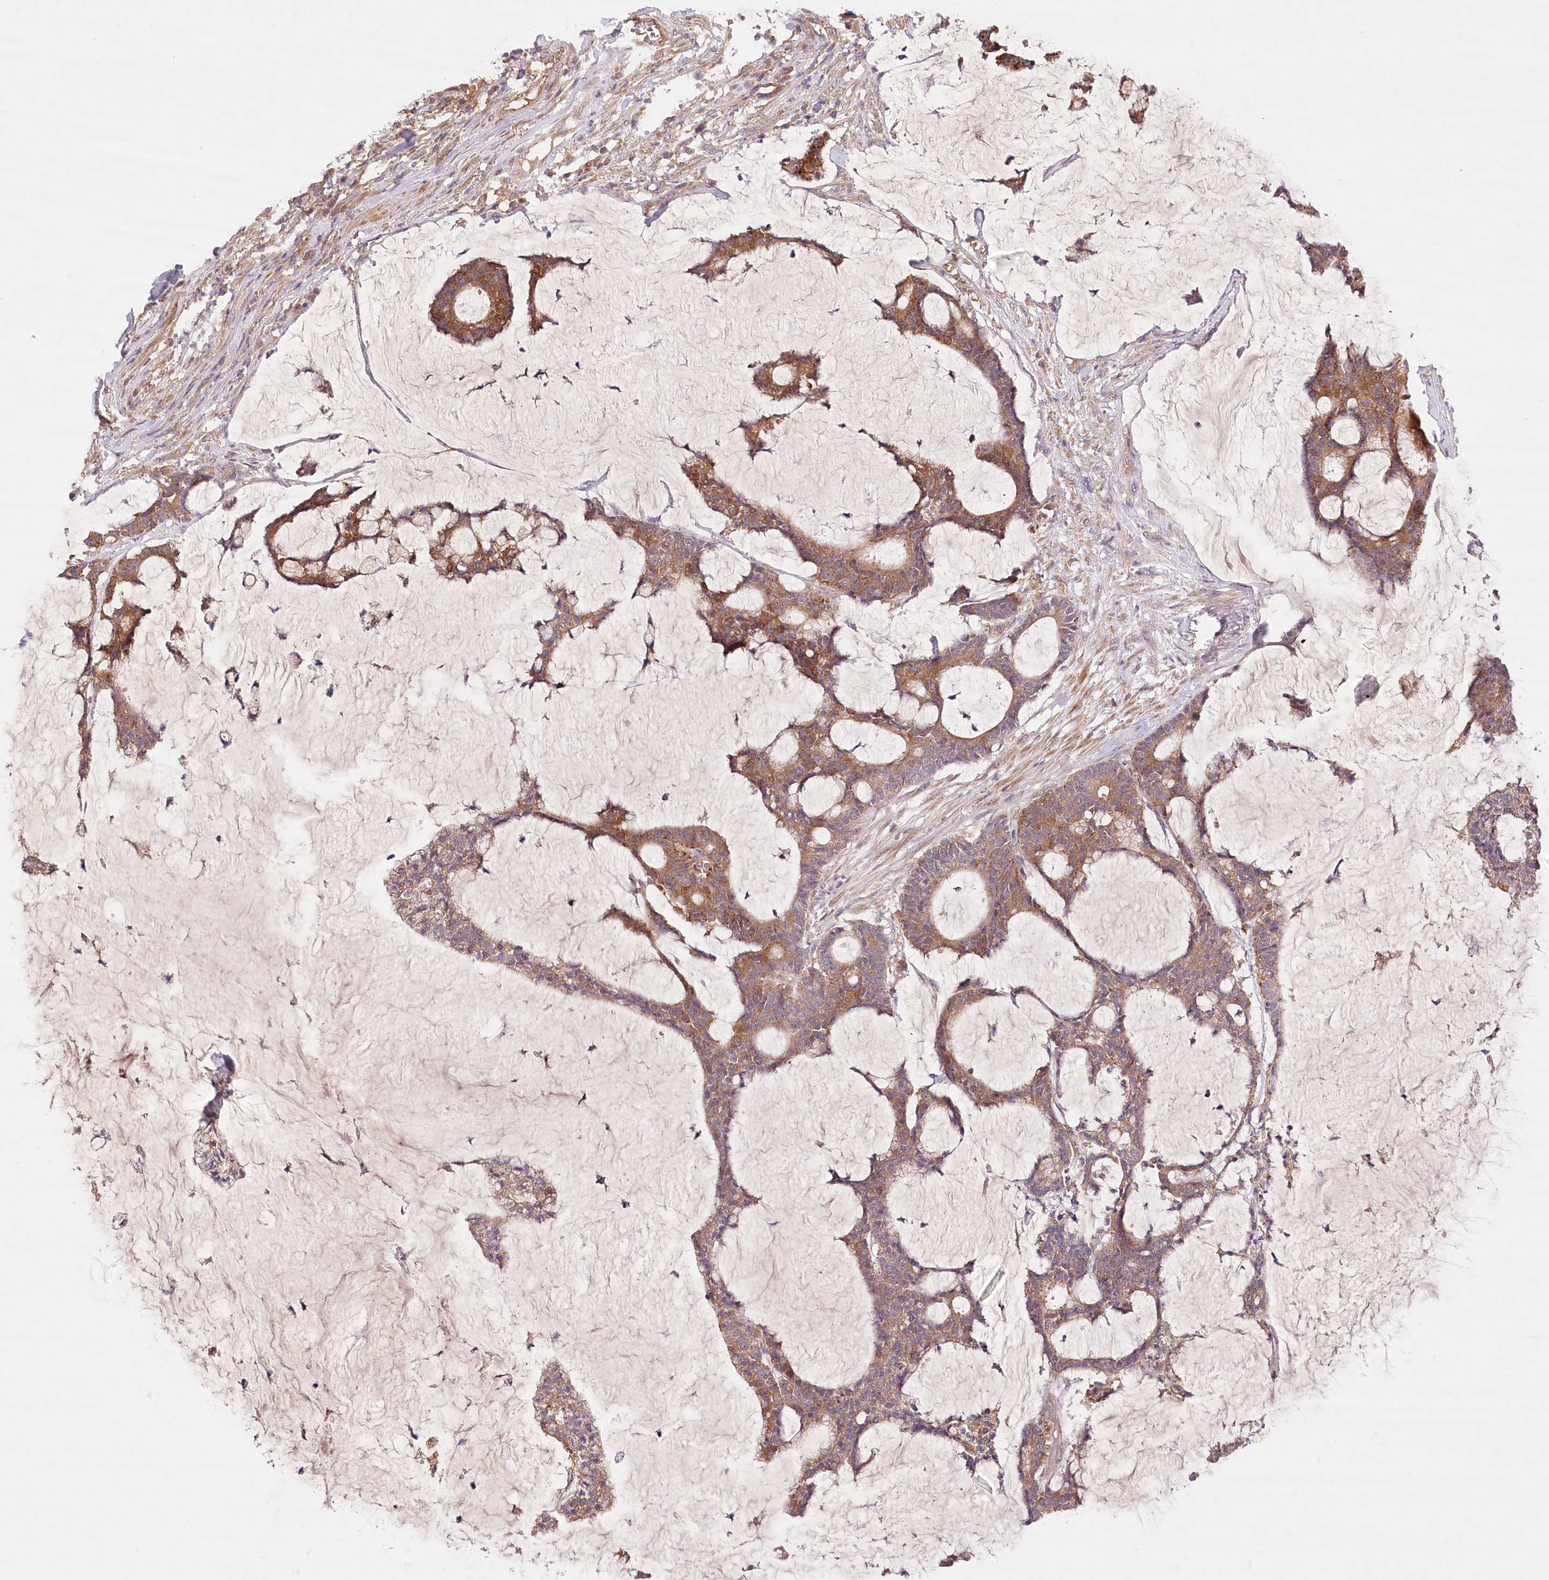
{"staining": {"intensity": "moderate", "quantity": ">75%", "location": "cytoplasmic/membranous"}, "tissue": "colorectal cancer", "cell_type": "Tumor cells", "image_type": "cancer", "snomed": [{"axis": "morphology", "description": "Adenocarcinoma, NOS"}, {"axis": "topography", "description": "Colon"}], "caption": "IHC image of neoplastic tissue: adenocarcinoma (colorectal) stained using immunohistochemistry (IHC) reveals medium levels of moderate protein expression localized specifically in the cytoplasmic/membranous of tumor cells, appearing as a cytoplasmic/membranous brown color.", "gene": "LSS", "patient": {"sex": "female", "age": 84}}